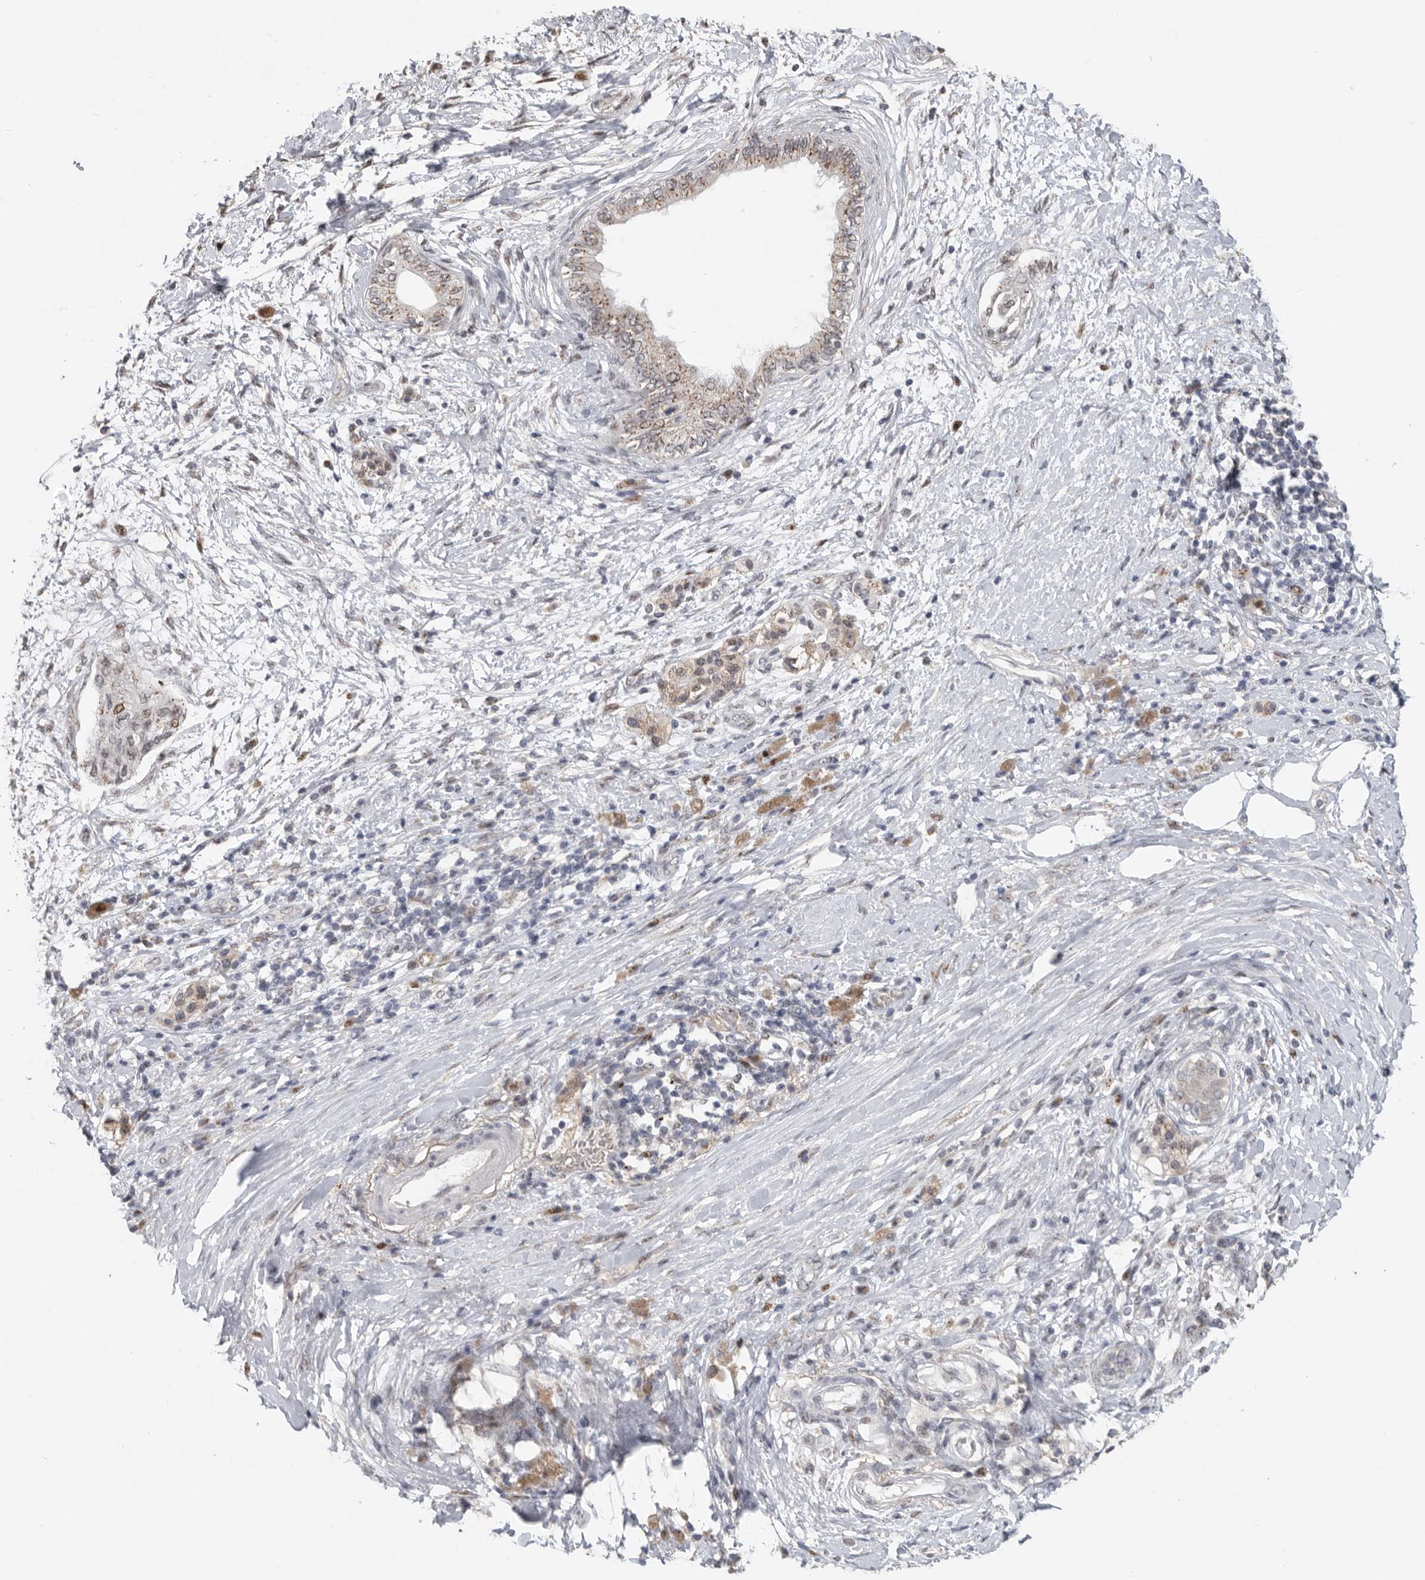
{"staining": {"intensity": "moderate", "quantity": "25%-75%", "location": "cytoplasmic/membranous,nuclear"}, "tissue": "pancreatic cancer", "cell_type": "Tumor cells", "image_type": "cancer", "snomed": [{"axis": "morphology", "description": "Normal tissue, NOS"}, {"axis": "morphology", "description": "Adenocarcinoma, NOS"}, {"axis": "topography", "description": "Pancreas"}, {"axis": "topography", "description": "Duodenum"}], "caption": "Pancreatic adenocarcinoma tissue reveals moderate cytoplasmic/membranous and nuclear staining in approximately 25%-75% of tumor cells, visualized by immunohistochemistry. Immunohistochemistry (ihc) stains the protein of interest in brown and the nuclei are stained blue.", "gene": "PCMTD1", "patient": {"sex": "female", "age": 60}}